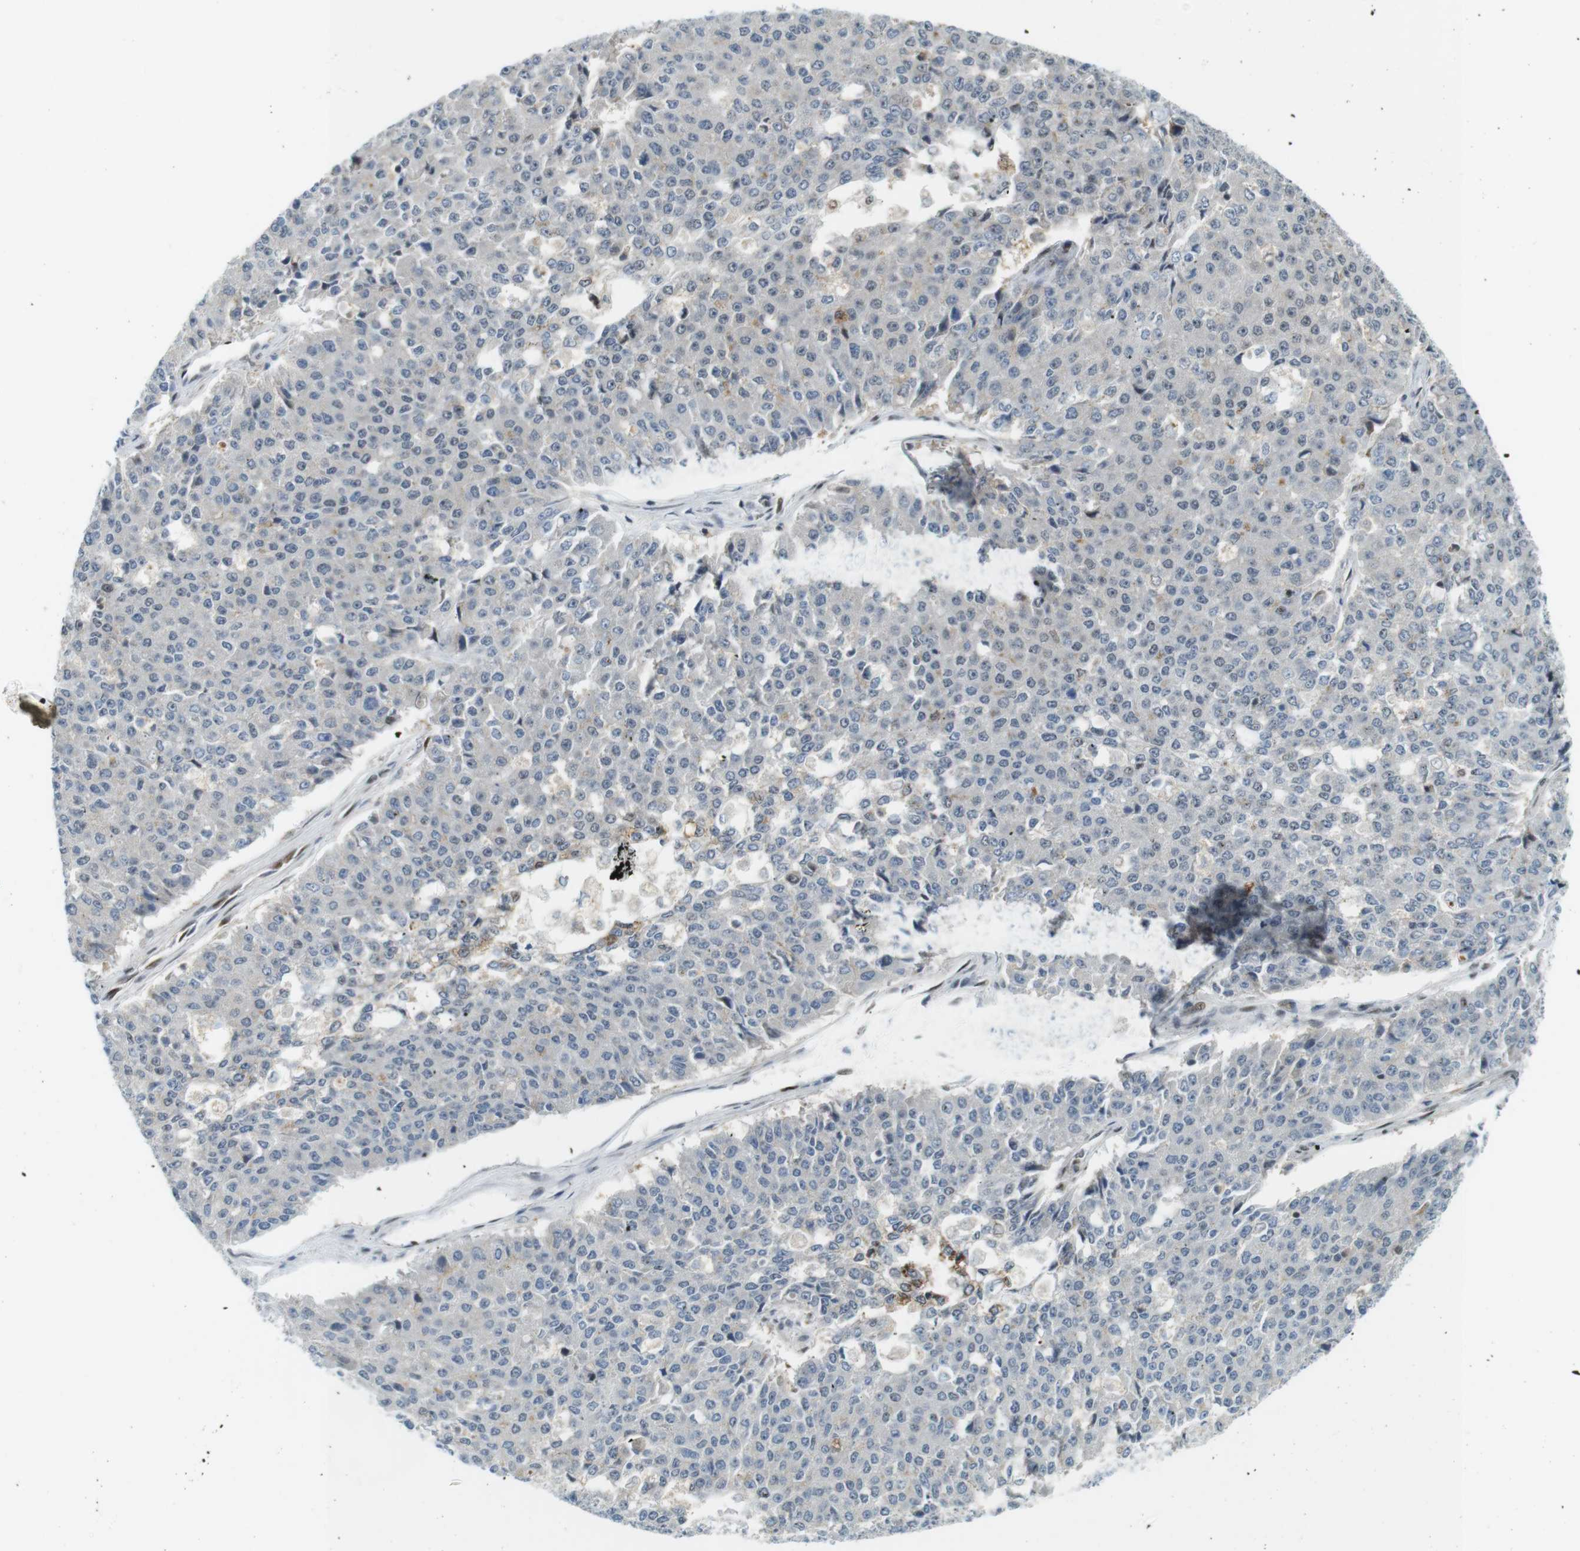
{"staining": {"intensity": "negative", "quantity": "none", "location": "none"}, "tissue": "pancreatic cancer", "cell_type": "Tumor cells", "image_type": "cancer", "snomed": [{"axis": "morphology", "description": "Adenocarcinoma, NOS"}, {"axis": "topography", "description": "Pancreas"}], "caption": "Immunohistochemical staining of human adenocarcinoma (pancreatic) exhibits no significant expression in tumor cells. (DAB (3,3'-diaminobenzidine) immunohistochemistry (IHC) visualized using brightfield microscopy, high magnification).", "gene": "UBB", "patient": {"sex": "male", "age": 50}}